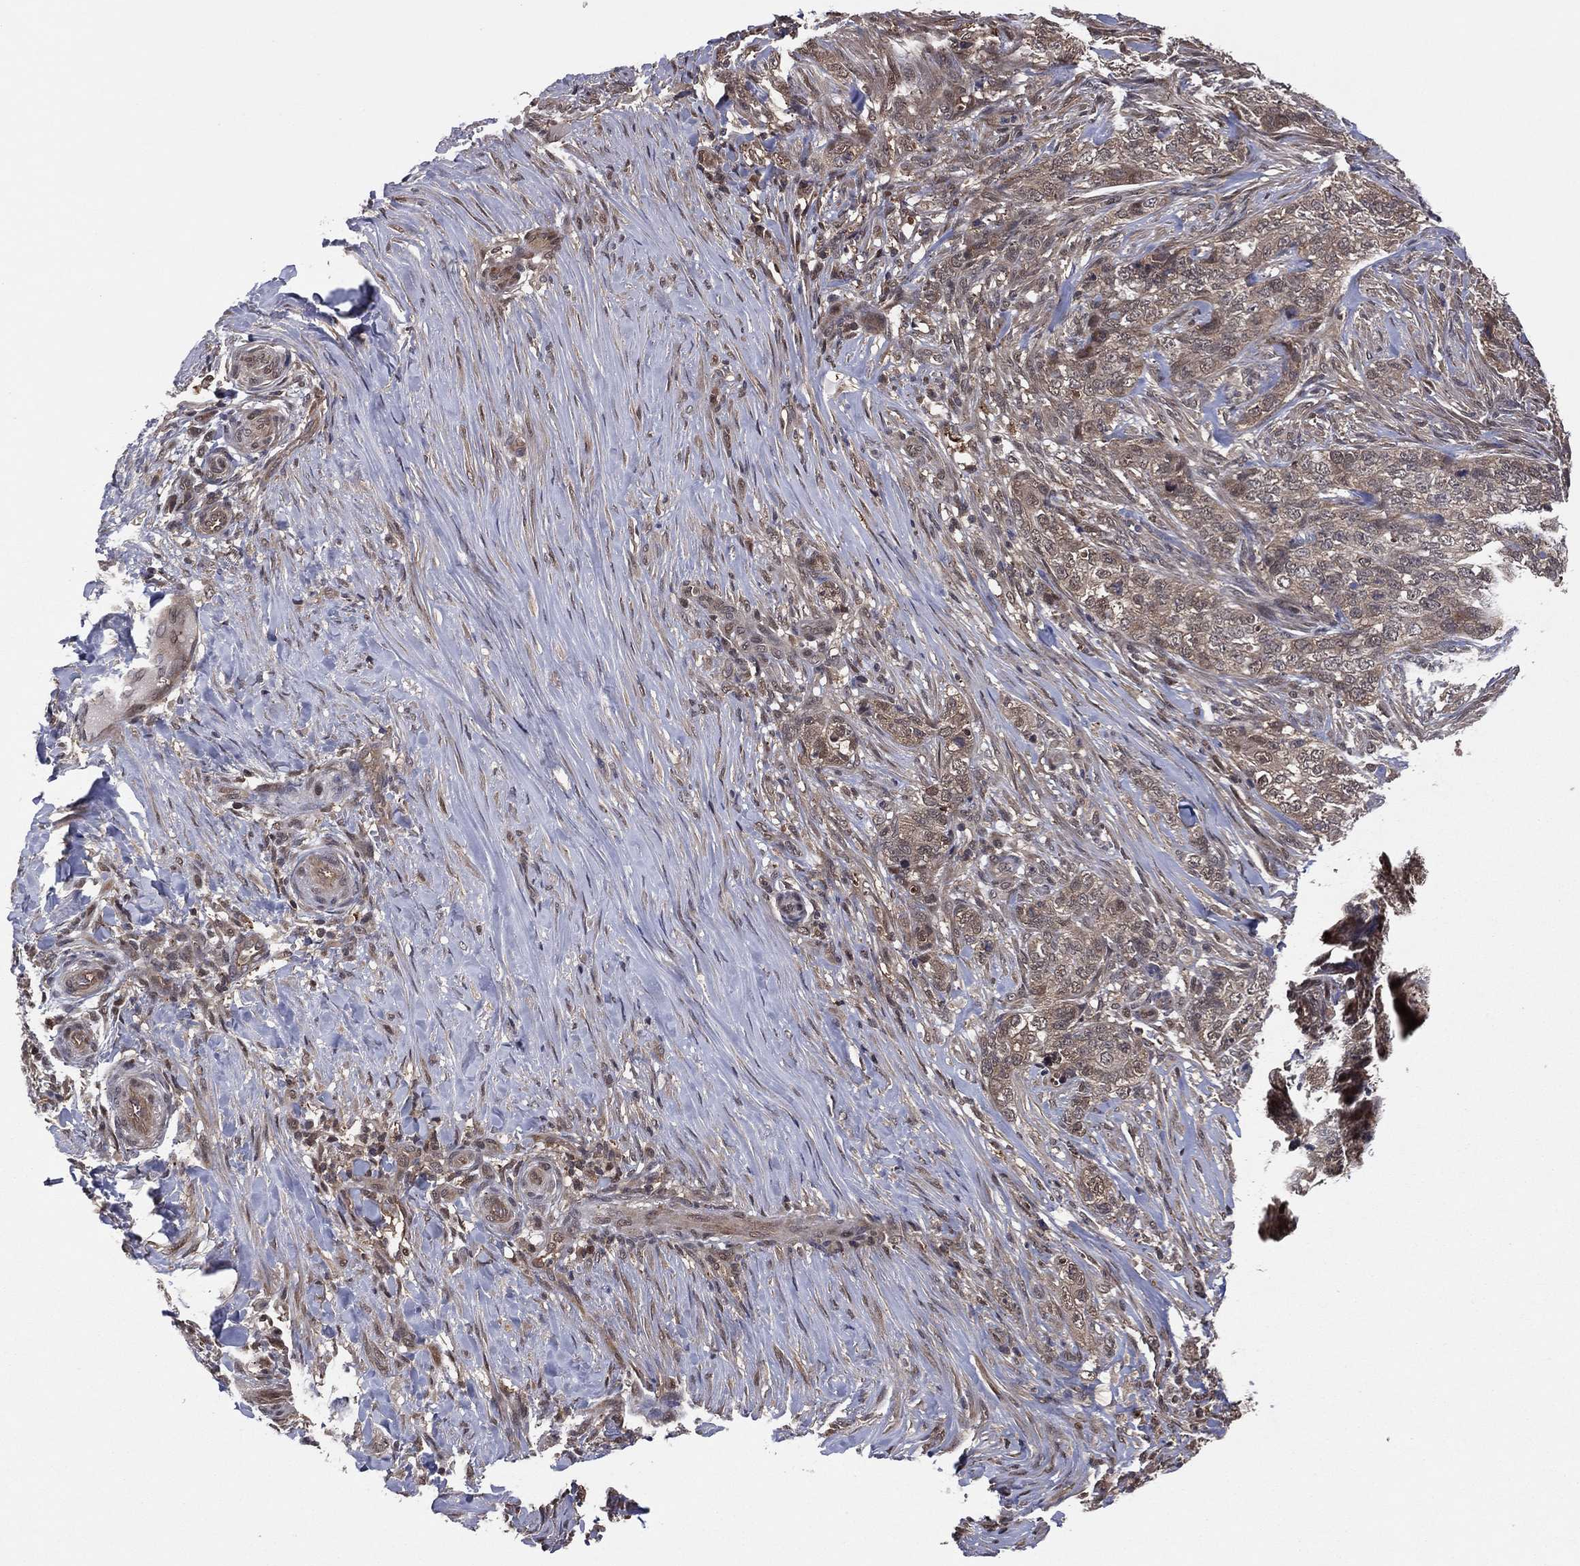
{"staining": {"intensity": "weak", "quantity": "25%-75%", "location": "cytoplasmic/membranous"}, "tissue": "skin cancer", "cell_type": "Tumor cells", "image_type": "cancer", "snomed": [{"axis": "morphology", "description": "Basal cell carcinoma"}, {"axis": "topography", "description": "Skin"}], "caption": "Skin cancer was stained to show a protein in brown. There is low levels of weak cytoplasmic/membranous expression in about 25%-75% of tumor cells. The staining was performed using DAB, with brown indicating positive protein expression. Nuclei are stained blue with hematoxylin.", "gene": "ICOSLG", "patient": {"sex": "female", "age": 69}}